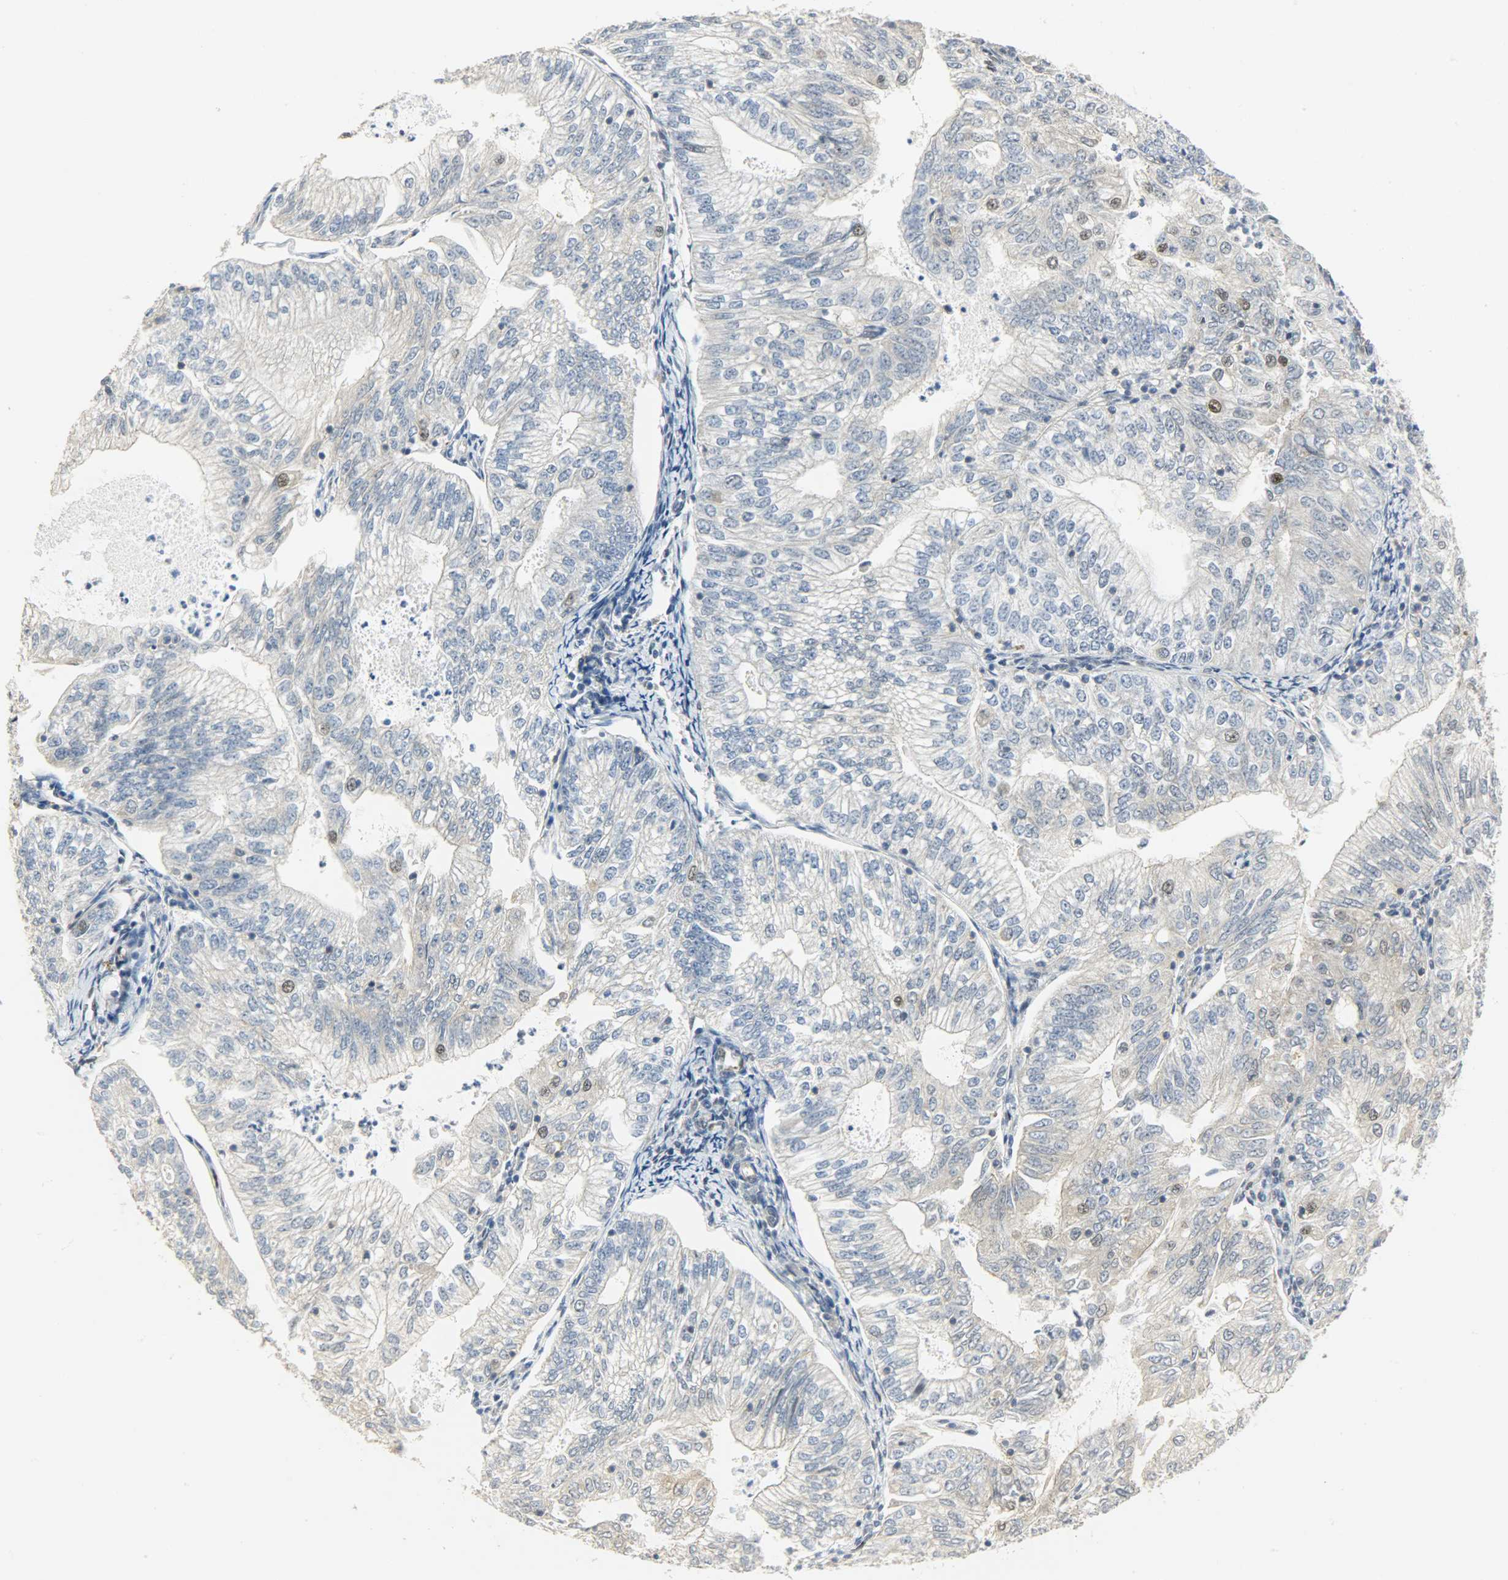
{"staining": {"intensity": "moderate", "quantity": "<25%", "location": "nuclear"}, "tissue": "endometrial cancer", "cell_type": "Tumor cells", "image_type": "cancer", "snomed": [{"axis": "morphology", "description": "Adenocarcinoma, NOS"}, {"axis": "topography", "description": "Endometrium"}], "caption": "The histopathology image exhibits staining of endometrial cancer (adenocarcinoma), revealing moderate nuclear protein staining (brown color) within tumor cells. (Stains: DAB in brown, nuclei in blue, Microscopy: brightfield microscopy at high magnification).", "gene": "NPEPL1", "patient": {"sex": "female", "age": 69}}